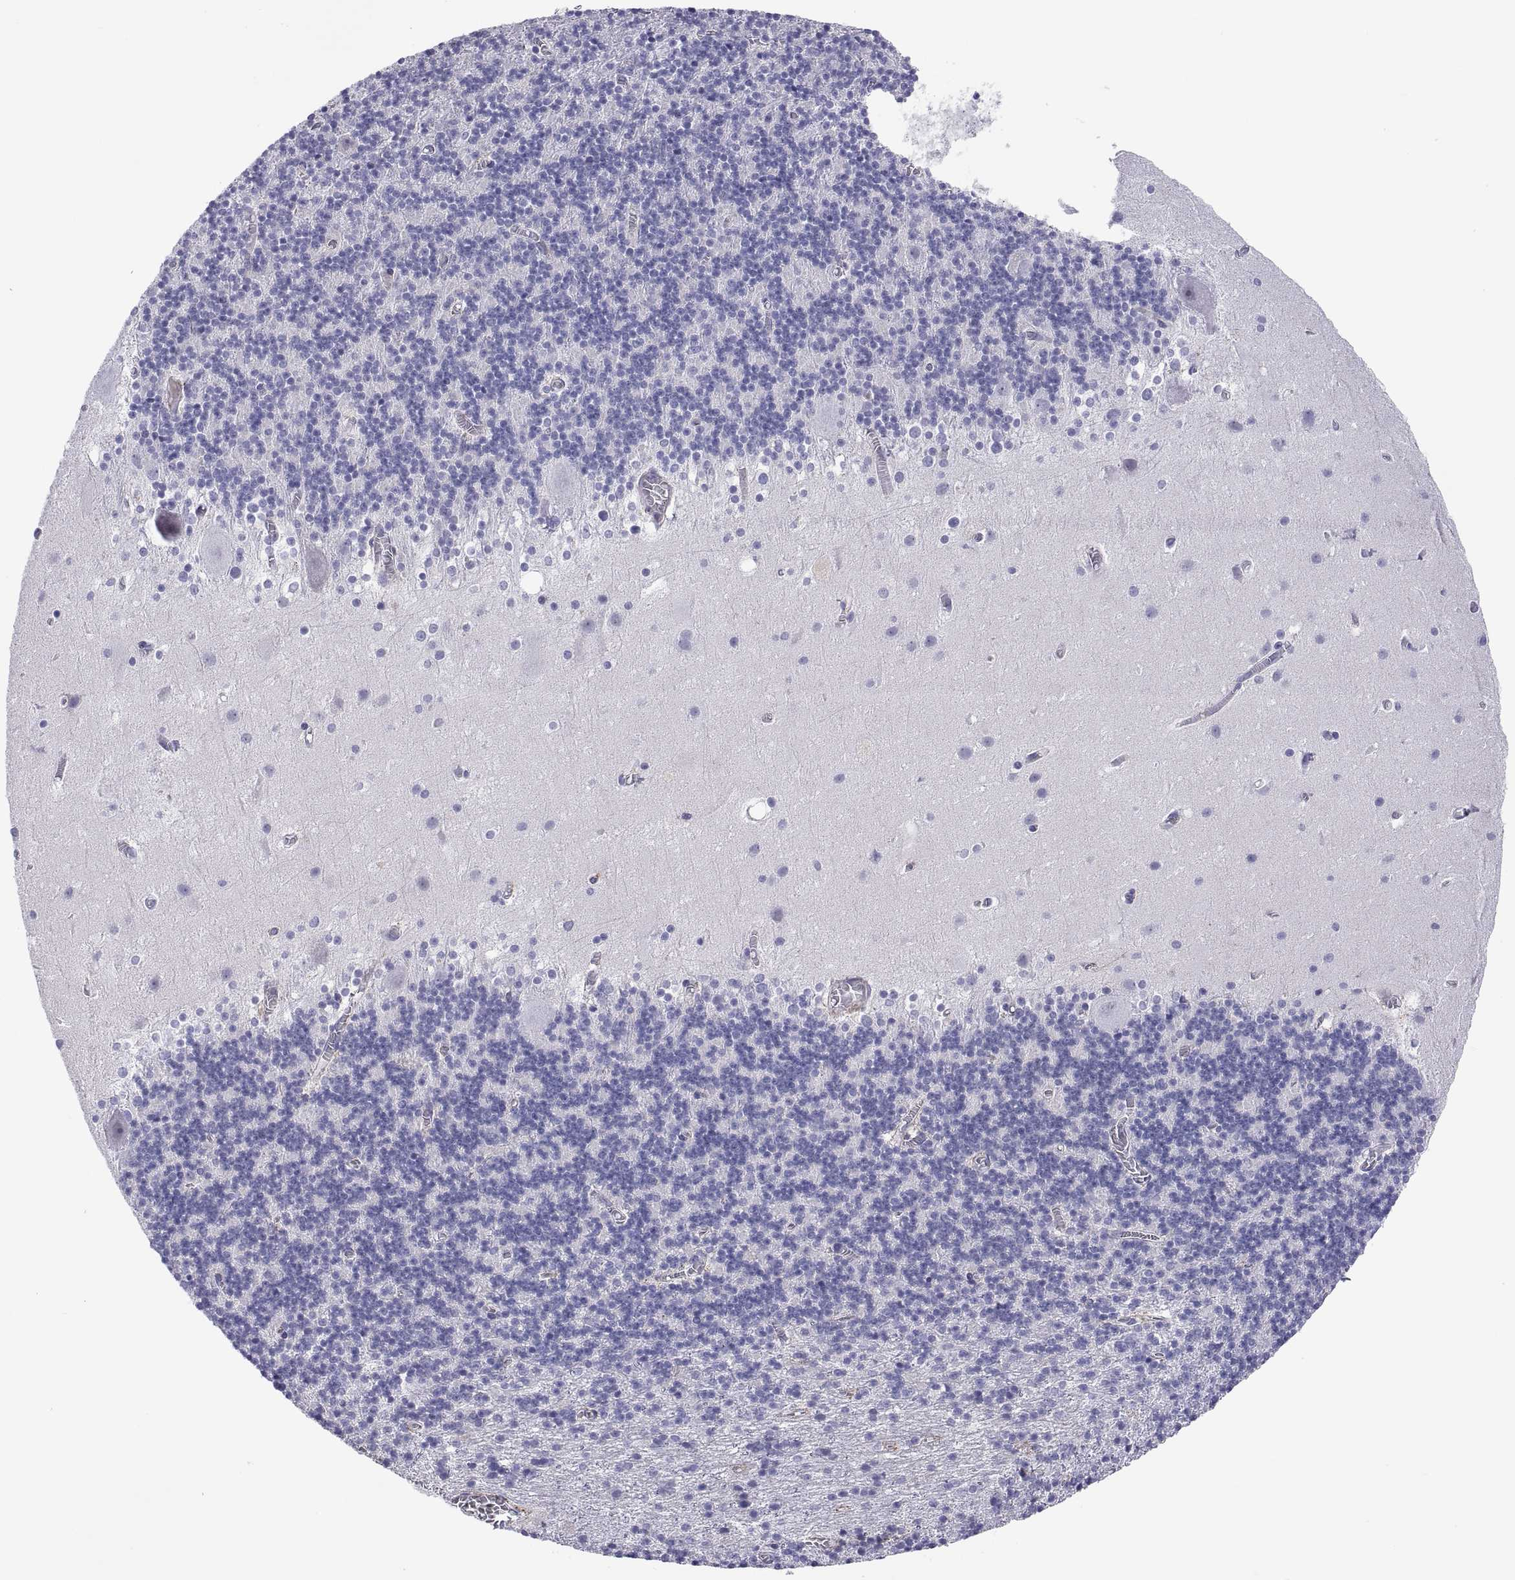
{"staining": {"intensity": "negative", "quantity": "none", "location": "none"}, "tissue": "cerebellum", "cell_type": "Cells in granular layer", "image_type": "normal", "snomed": [{"axis": "morphology", "description": "Normal tissue, NOS"}, {"axis": "topography", "description": "Cerebellum"}], "caption": "Histopathology image shows no significant protein staining in cells in granular layer of normal cerebellum. (DAB immunohistochemistry with hematoxylin counter stain).", "gene": "CHCT1", "patient": {"sex": "male", "age": 70}}